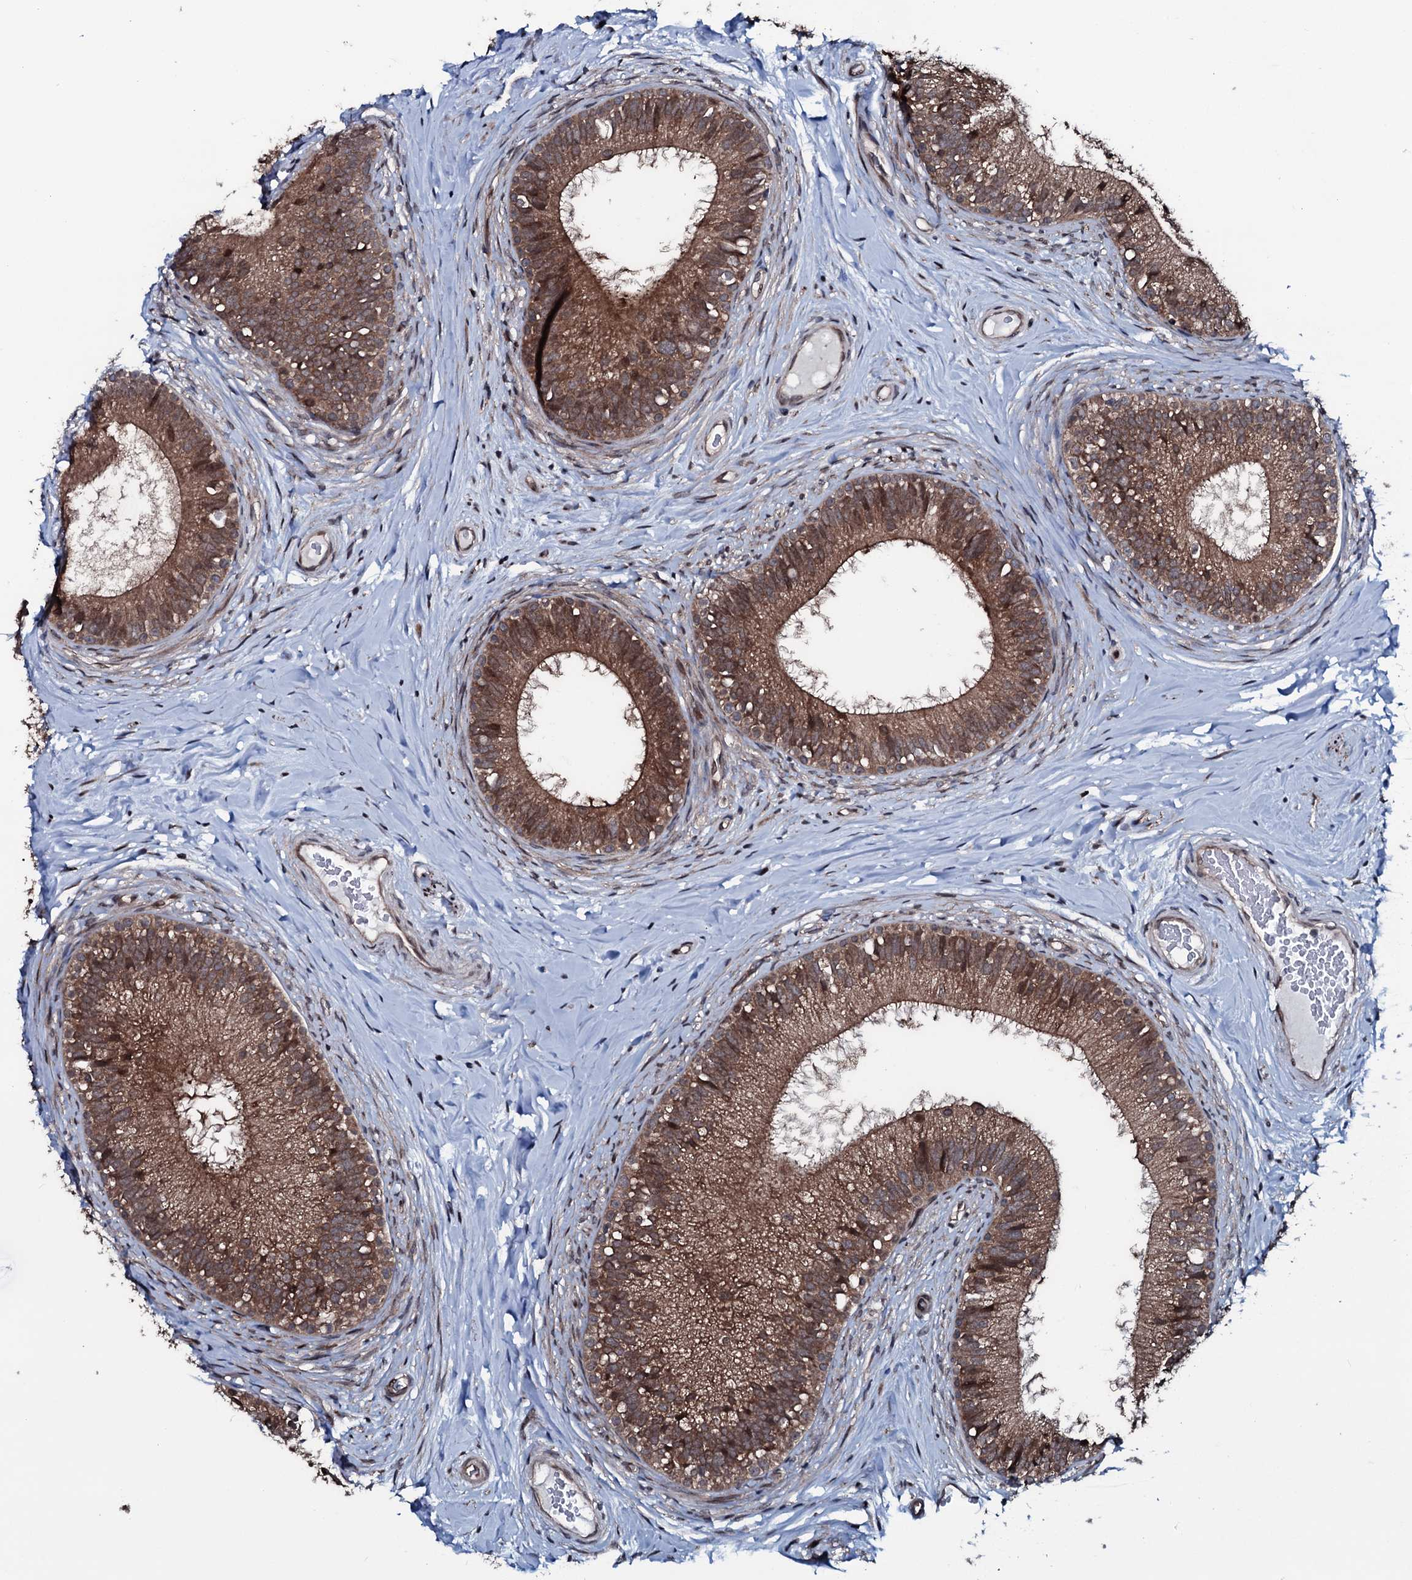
{"staining": {"intensity": "moderate", "quantity": ">75%", "location": "cytoplasmic/membranous,nuclear"}, "tissue": "epididymis", "cell_type": "Glandular cells", "image_type": "normal", "snomed": [{"axis": "morphology", "description": "Normal tissue, NOS"}, {"axis": "topography", "description": "Epididymis"}], "caption": "Human epididymis stained with a brown dye shows moderate cytoplasmic/membranous,nuclear positive expression in approximately >75% of glandular cells.", "gene": "OGFOD2", "patient": {"sex": "male", "age": 33}}